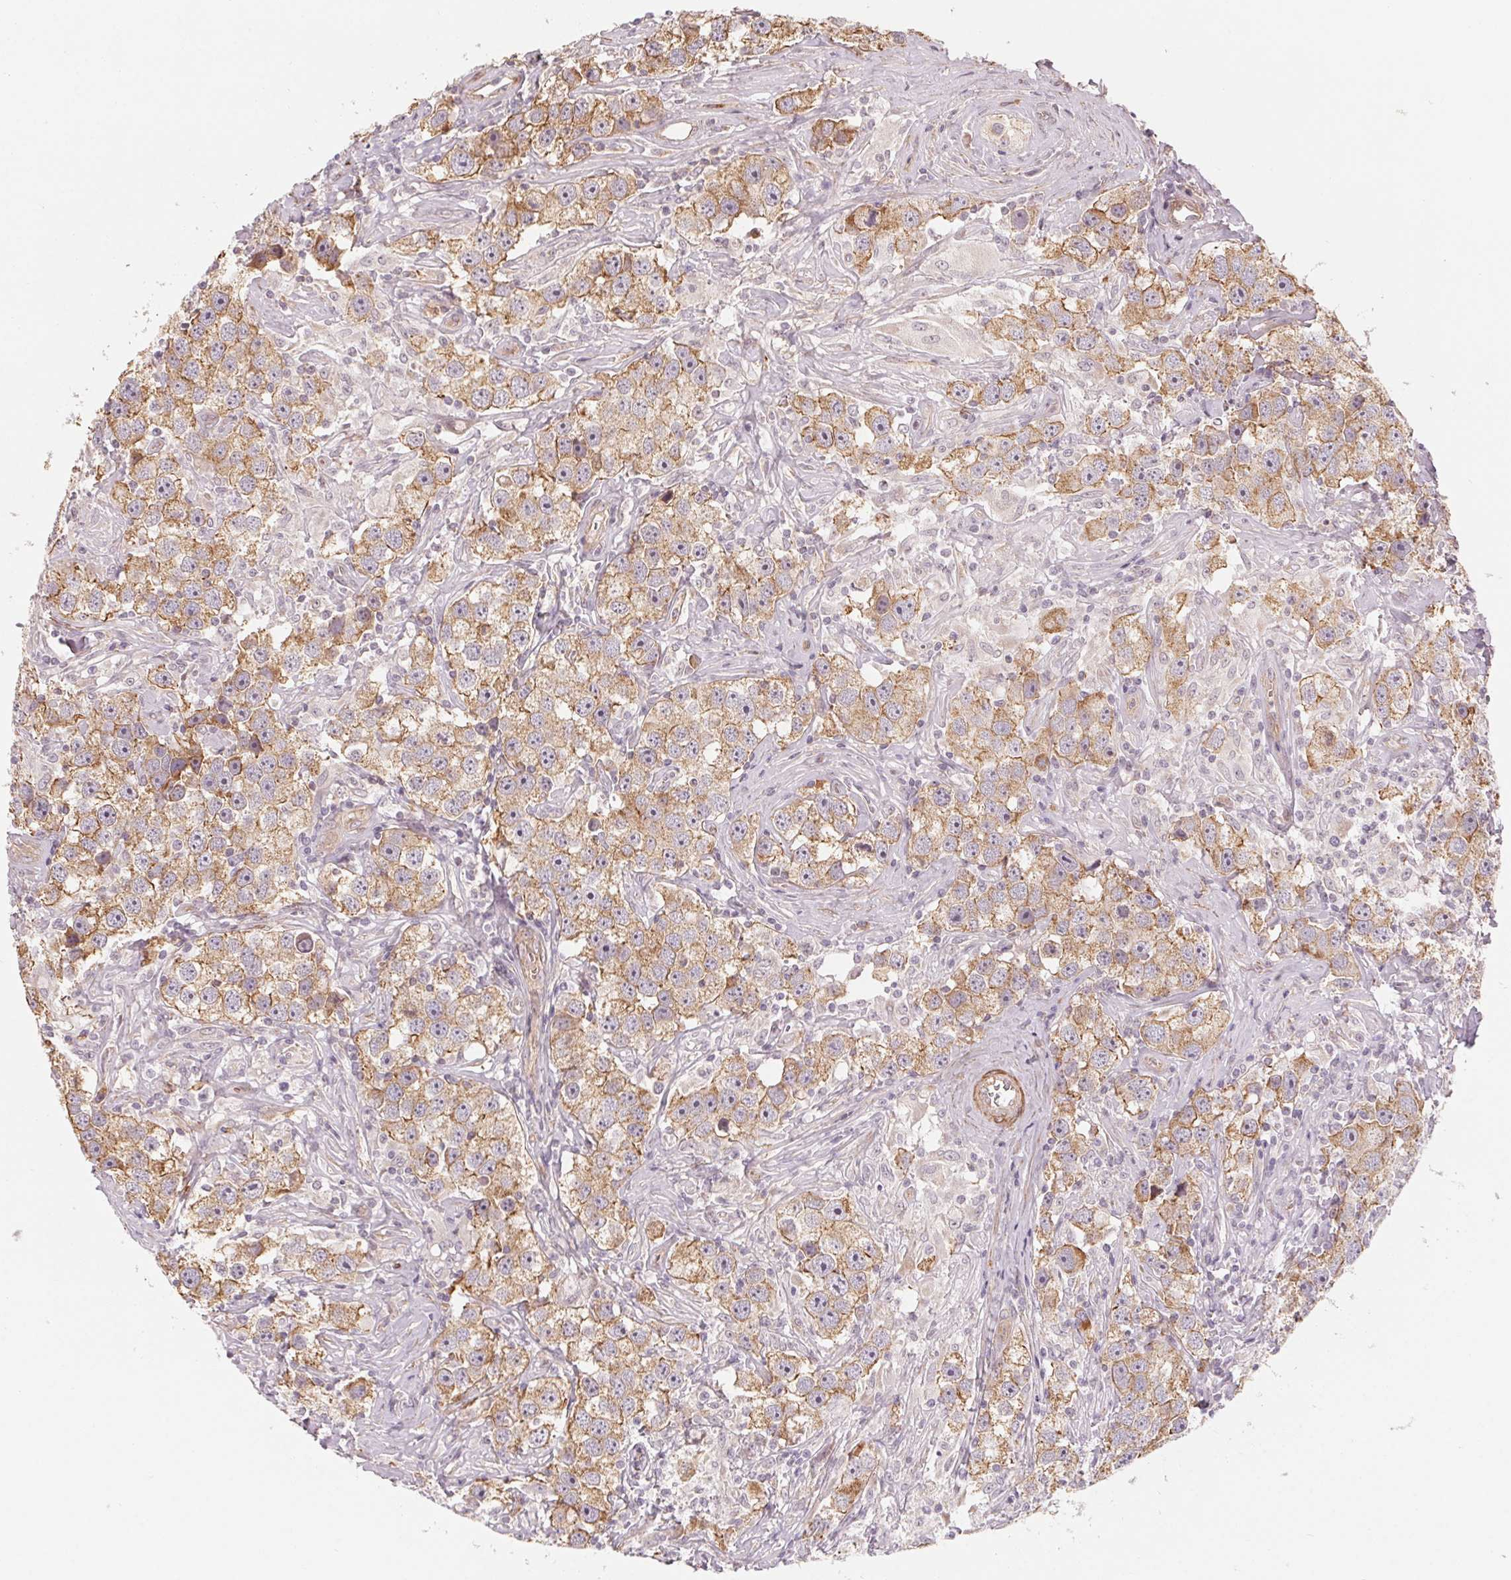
{"staining": {"intensity": "moderate", "quantity": ">75%", "location": "cytoplasmic/membranous"}, "tissue": "testis cancer", "cell_type": "Tumor cells", "image_type": "cancer", "snomed": [{"axis": "morphology", "description": "Seminoma, NOS"}, {"axis": "topography", "description": "Testis"}], "caption": "A micrograph of human seminoma (testis) stained for a protein displays moderate cytoplasmic/membranous brown staining in tumor cells. The staining was performed using DAB (3,3'-diaminobenzidine) to visualize the protein expression in brown, while the nuclei were stained in blue with hematoxylin (Magnification: 20x).", "gene": "CCDC112", "patient": {"sex": "male", "age": 49}}